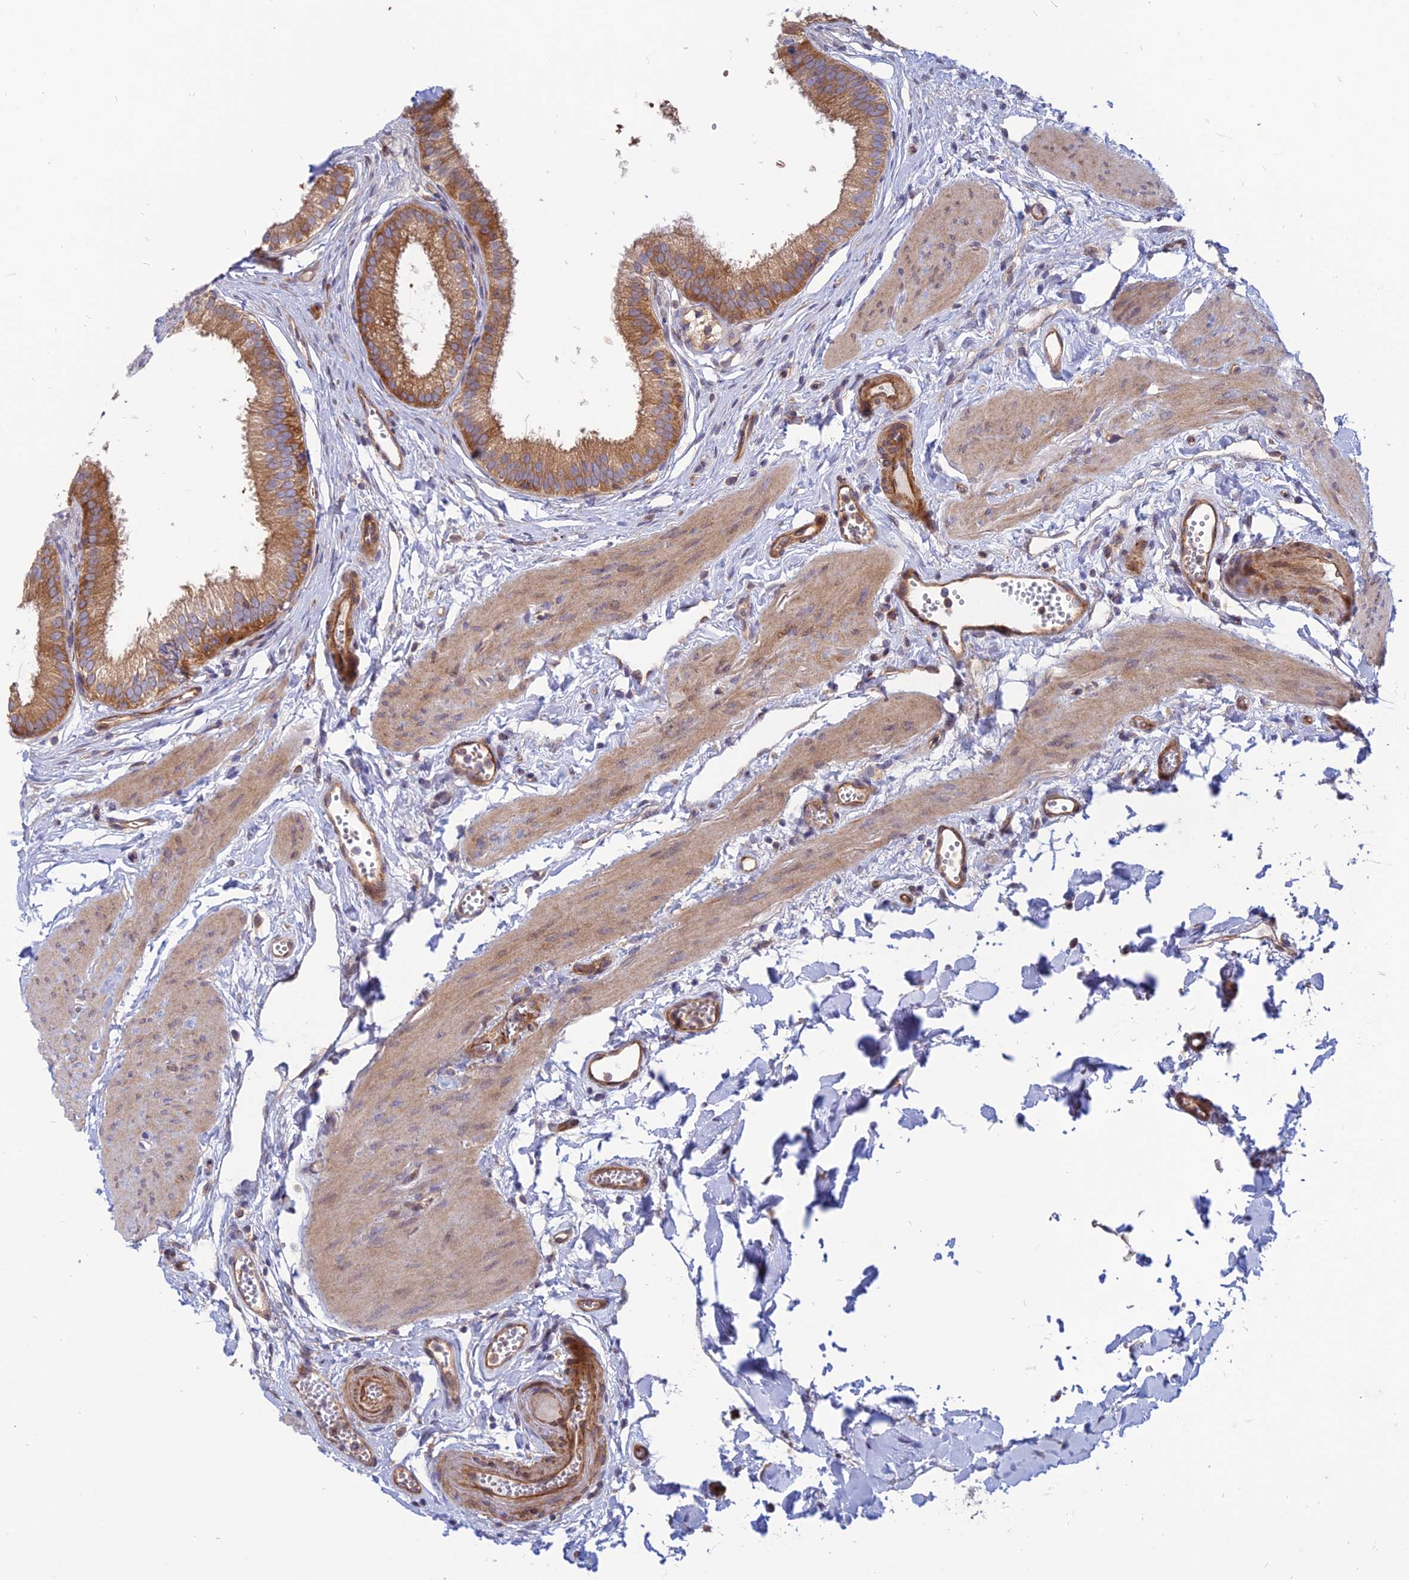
{"staining": {"intensity": "moderate", "quantity": ">75%", "location": "cytoplasmic/membranous"}, "tissue": "gallbladder", "cell_type": "Glandular cells", "image_type": "normal", "snomed": [{"axis": "morphology", "description": "Normal tissue, NOS"}, {"axis": "topography", "description": "Gallbladder"}], "caption": "Benign gallbladder exhibits moderate cytoplasmic/membranous positivity in about >75% of glandular cells, visualized by immunohistochemistry.", "gene": "PHKA2", "patient": {"sex": "female", "age": 54}}